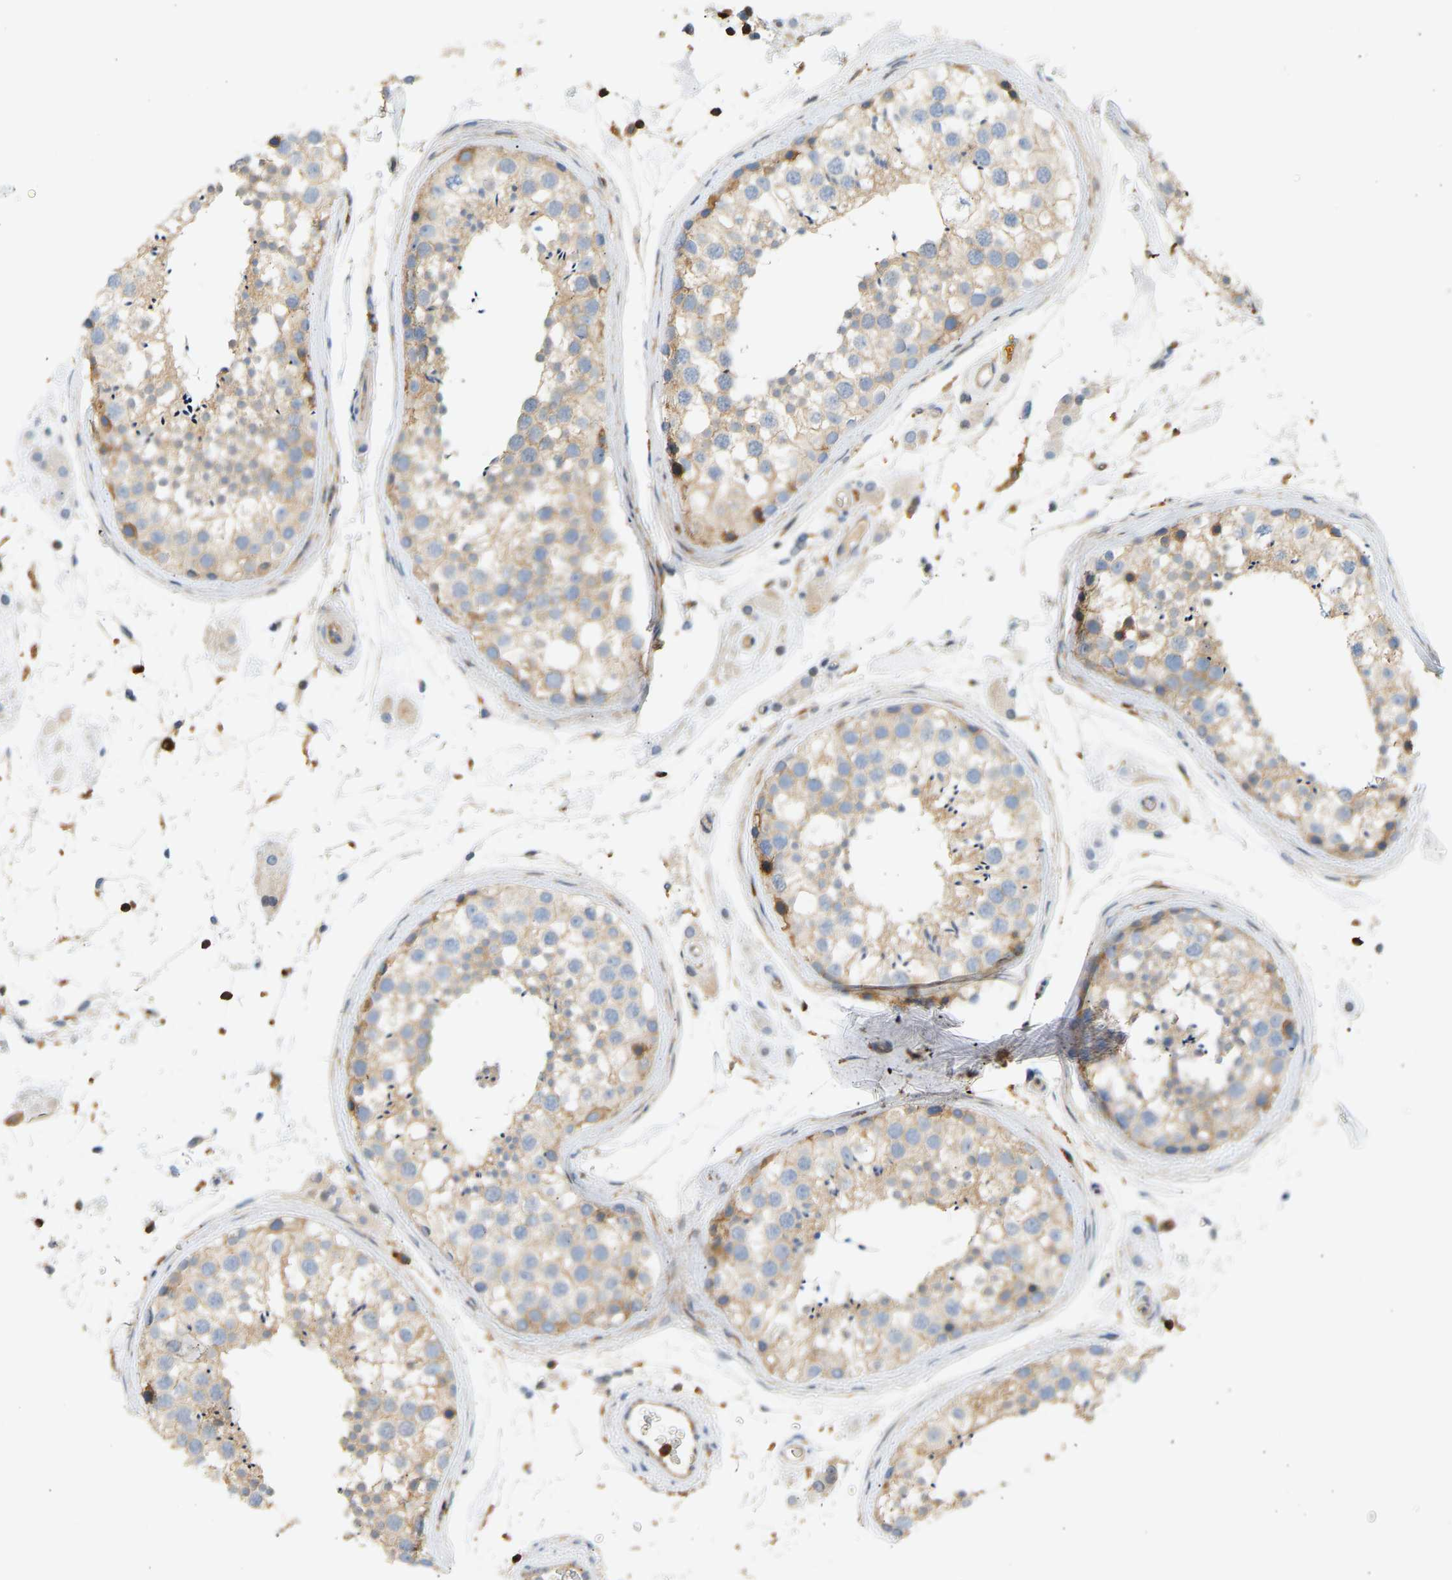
{"staining": {"intensity": "weak", "quantity": "25%-75%", "location": "cytoplasmic/membranous"}, "tissue": "testis", "cell_type": "Cells in seminiferous ducts", "image_type": "normal", "snomed": [{"axis": "morphology", "description": "Normal tissue, NOS"}, {"axis": "topography", "description": "Testis"}], "caption": "Immunohistochemistry of unremarkable human testis exhibits low levels of weak cytoplasmic/membranous expression in approximately 25%-75% of cells in seminiferous ducts.", "gene": "FNBP1", "patient": {"sex": "male", "age": 46}}